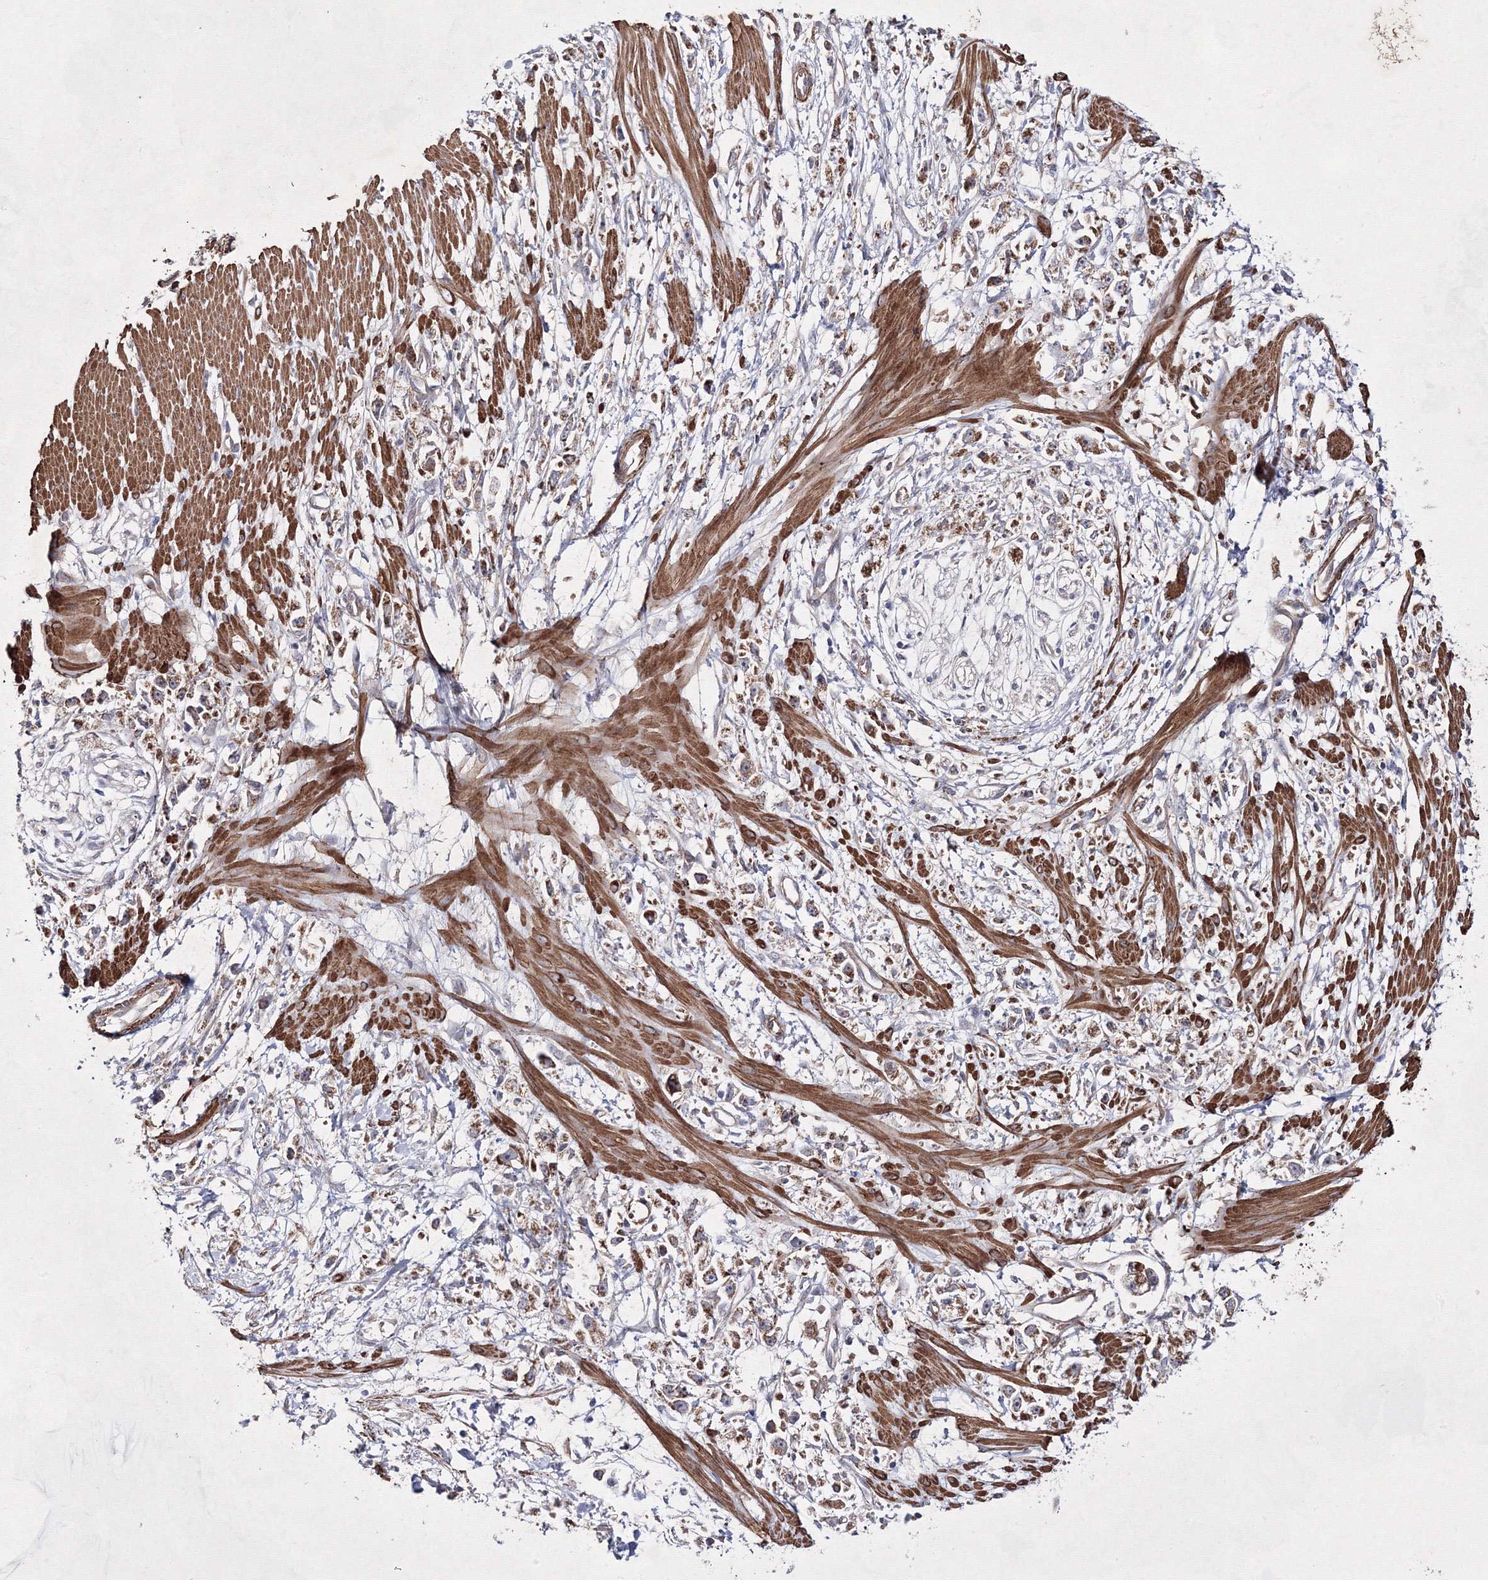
{"staining": {"intensity": "moderate", "quantity": ">75%", "location": "cytoplasmic/membranous"}, "tissue": "stomach cancer", "cell_type": "Tumor cells", "image_type": "cancer", "snomed": [{"axis": "morphology", "description": "Adenocarcinoma, NOS"}, {"axis": "topography", "description": "Stomach"}], "caption": "High-power microscopy captured an immunohistochemistry (IHC) image of stomach cancer (adenocarcinoma), revealing moderate cytoplasmic/membranous expression in about >75% of tumor cells.", "gene": "GFM1", "patient": {"sex": "female", "age": 59}}